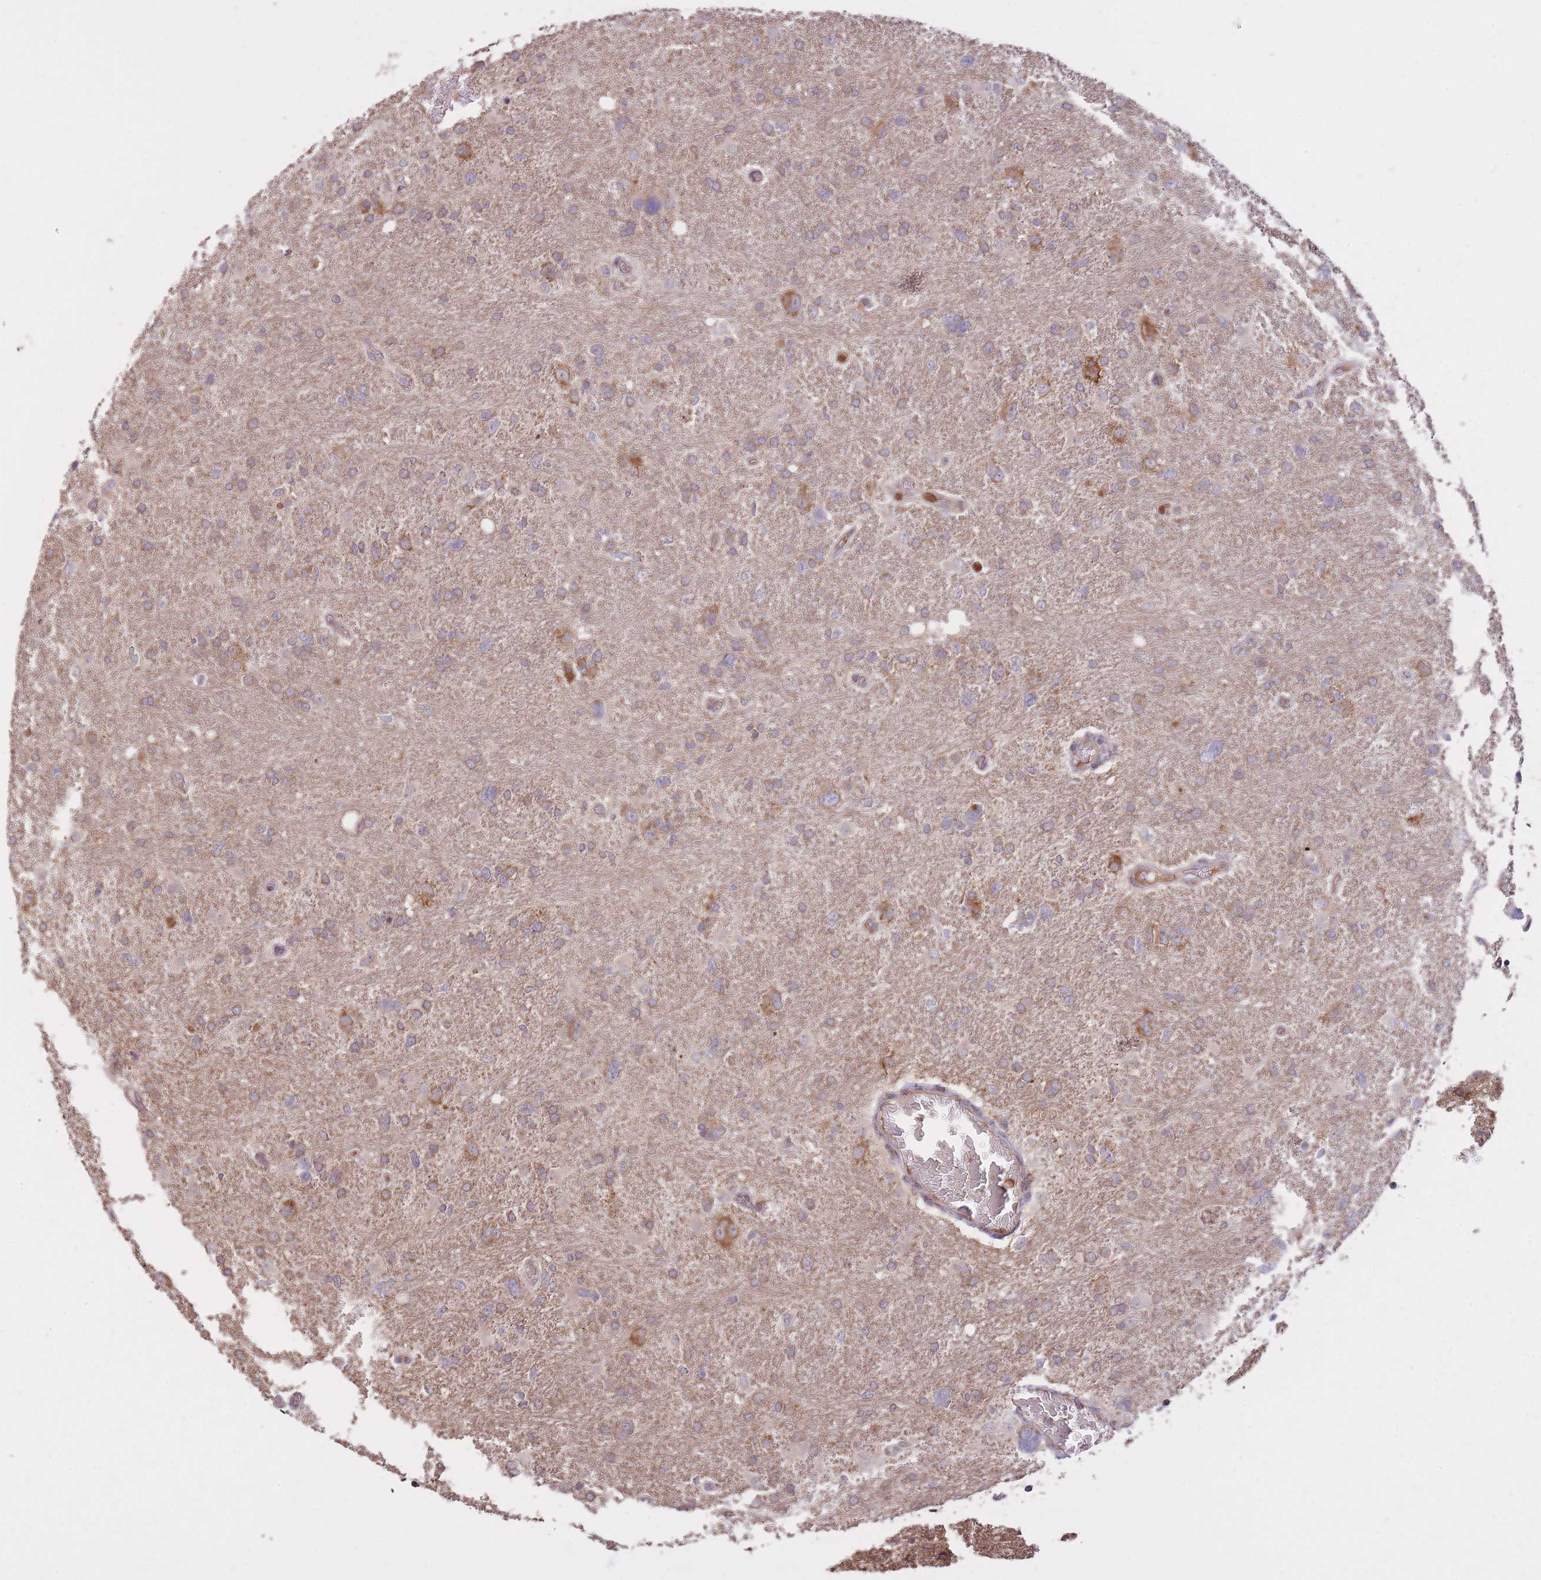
{"staining": {"intensity": "moderate", "quantity": "<25%", "location": "cytoplasmic/membranous"}, "tissue": "glioma", "cell_type": "Tumor cells", "image_type": "cancer", "snomed": [{"axis": "morphology", "description": "Glioma, malignant, High grade"}, {"axis": "topography", "description": "Brain"}], "caption": "Moderate cytoplasmic/membranous protein expression is identified in approximately <25% of tumor cells in malignant high-grade glioma.", "gene": "IGF2BP2", "patient": {"sex": "male", "age": 61}}